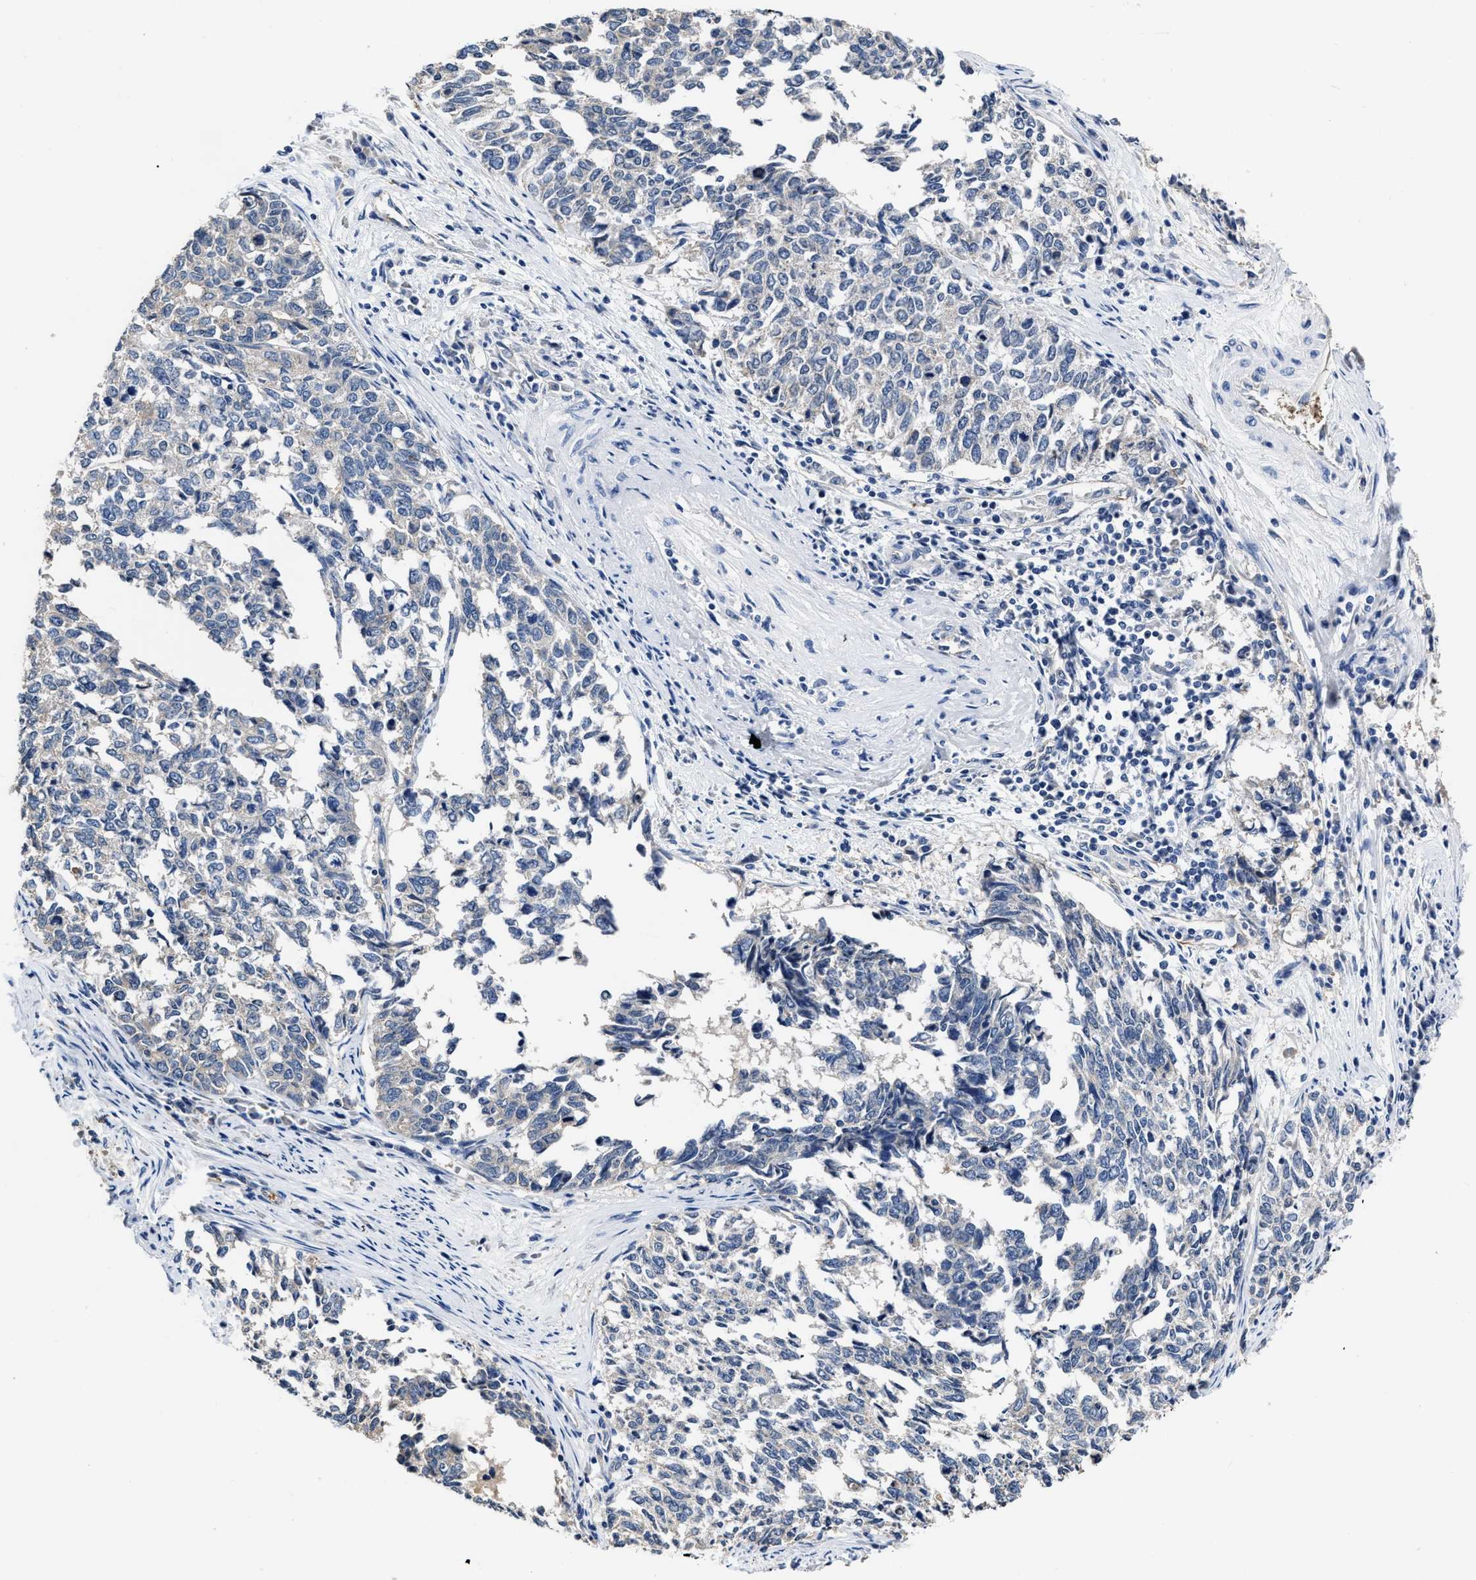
{"staining": {"intensity": "negative", "quantity": "none", "location": "none"}, "tissue": "cervical cancer", "cell_type": "Tumor cells", "image_type": "cancer", "snomed": [{"axis": "morphology", "description": "Squamous cell carcinoma, NOS"}, {"axis": "topography", "description": "Cervix"}], "caption": "DAB immunohistochemical staining of human cervical cancer (squamous cell carcinoma) displays no significant expression in tumor cells. Nuclei are stained in blue.", "gene": "C22orf42", "patient": {"sex": "female", "age": 63}}